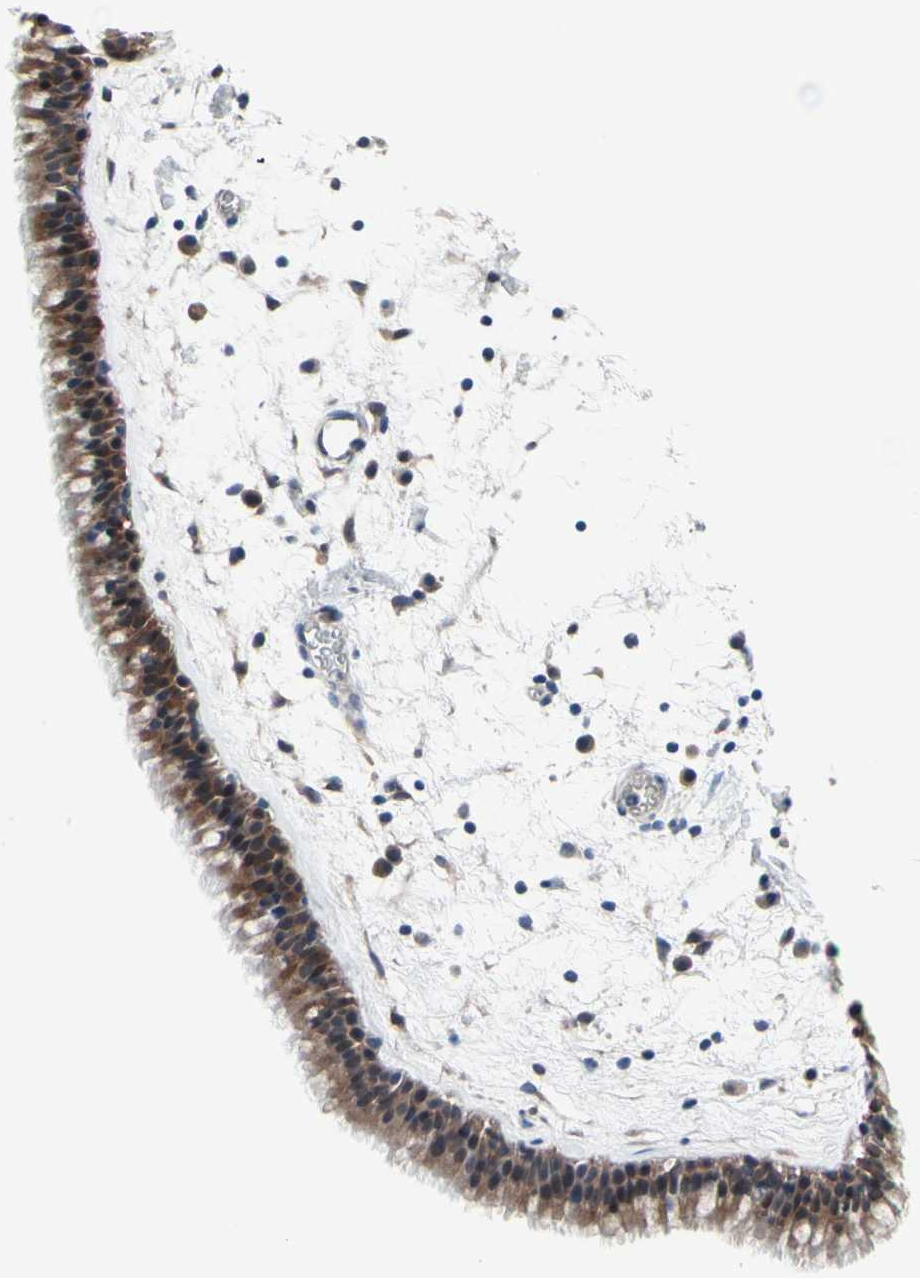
{"staining": {"intensity": "moderate", "quantity": ">75%", "location": "cytoplasmic/membranous"}, "tissue": "nasopharynx", "cell_type": "Respiratory epithelial cells", "image_type": "normal", "snomed": [{"axis": "morphology", "description": "Normal tissue, NOS"}, {"axis": "morphology", "description": "Inflammation, NOS"}, {"axis": "topography", "description": "Nasopharynx"}], "caption": "Human nasopharynx stained for a protein (brown) shows moderate cytoplasmic/membranous positive positivity in approximately >75% of respiratory epithelial cells.", "gene": "PRDX6", "patient": {"sex": "male", "age": 48}}